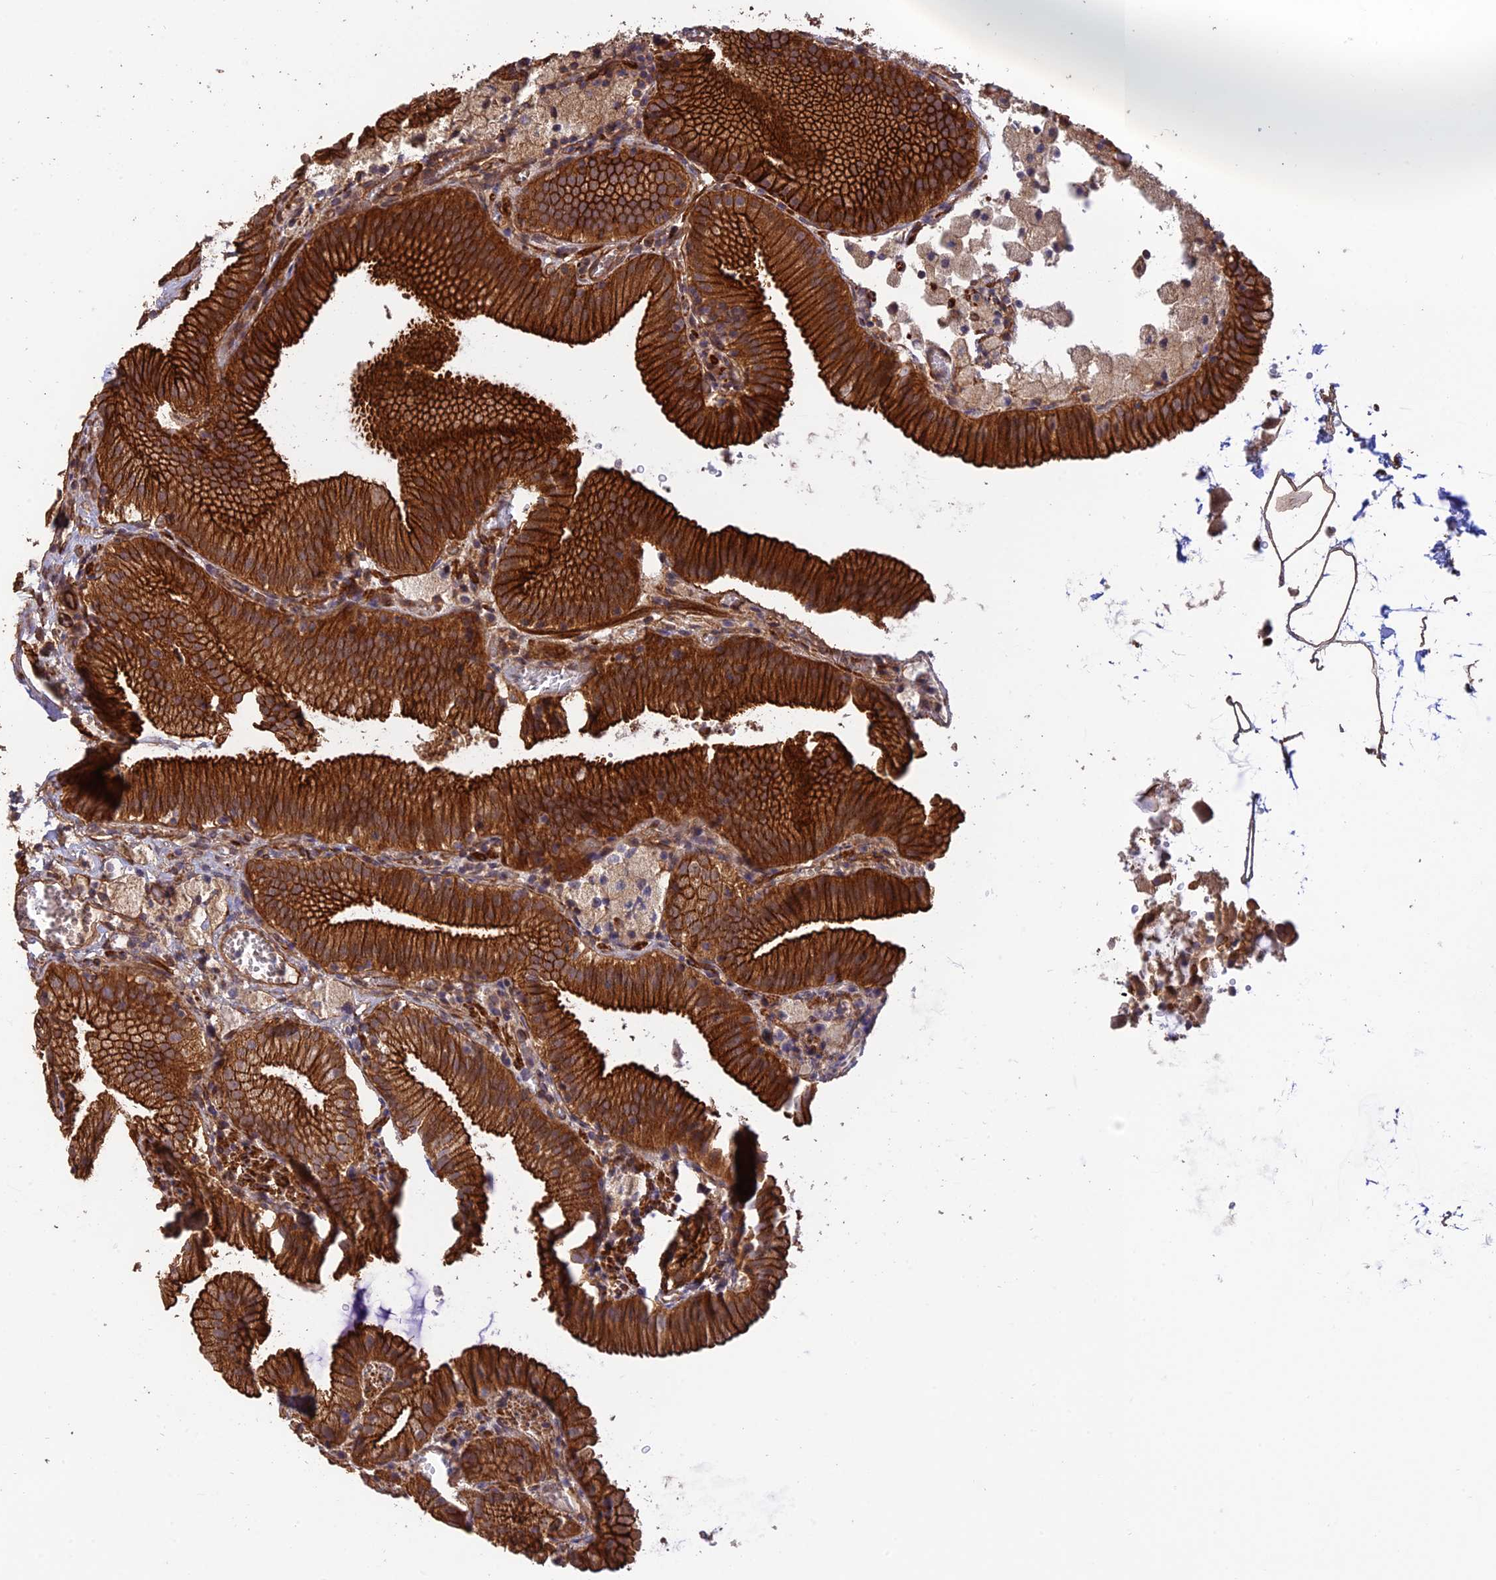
{"staining": {"intensity": "strong", "quantity": ">75%", "location": "cytoplasmic/membranous"}, "tissue": "gallbladder", "cell_type": "Glandular cells", "image_type": "normal", "snomed": [{"axis": "morphology", "description": "Normal tissue, NOS"}, {"axis": "topography", "description": "Gallbladder"}], "caption": "This is a micrograph of immunohistochemistry (IHC) staining of unremarkable gallbladder, which shows strong staining in the cytoplasmic/membranous of glandular cells.", "gene": "HOMER2", "patient": {"sex": "male", "age": 54}}